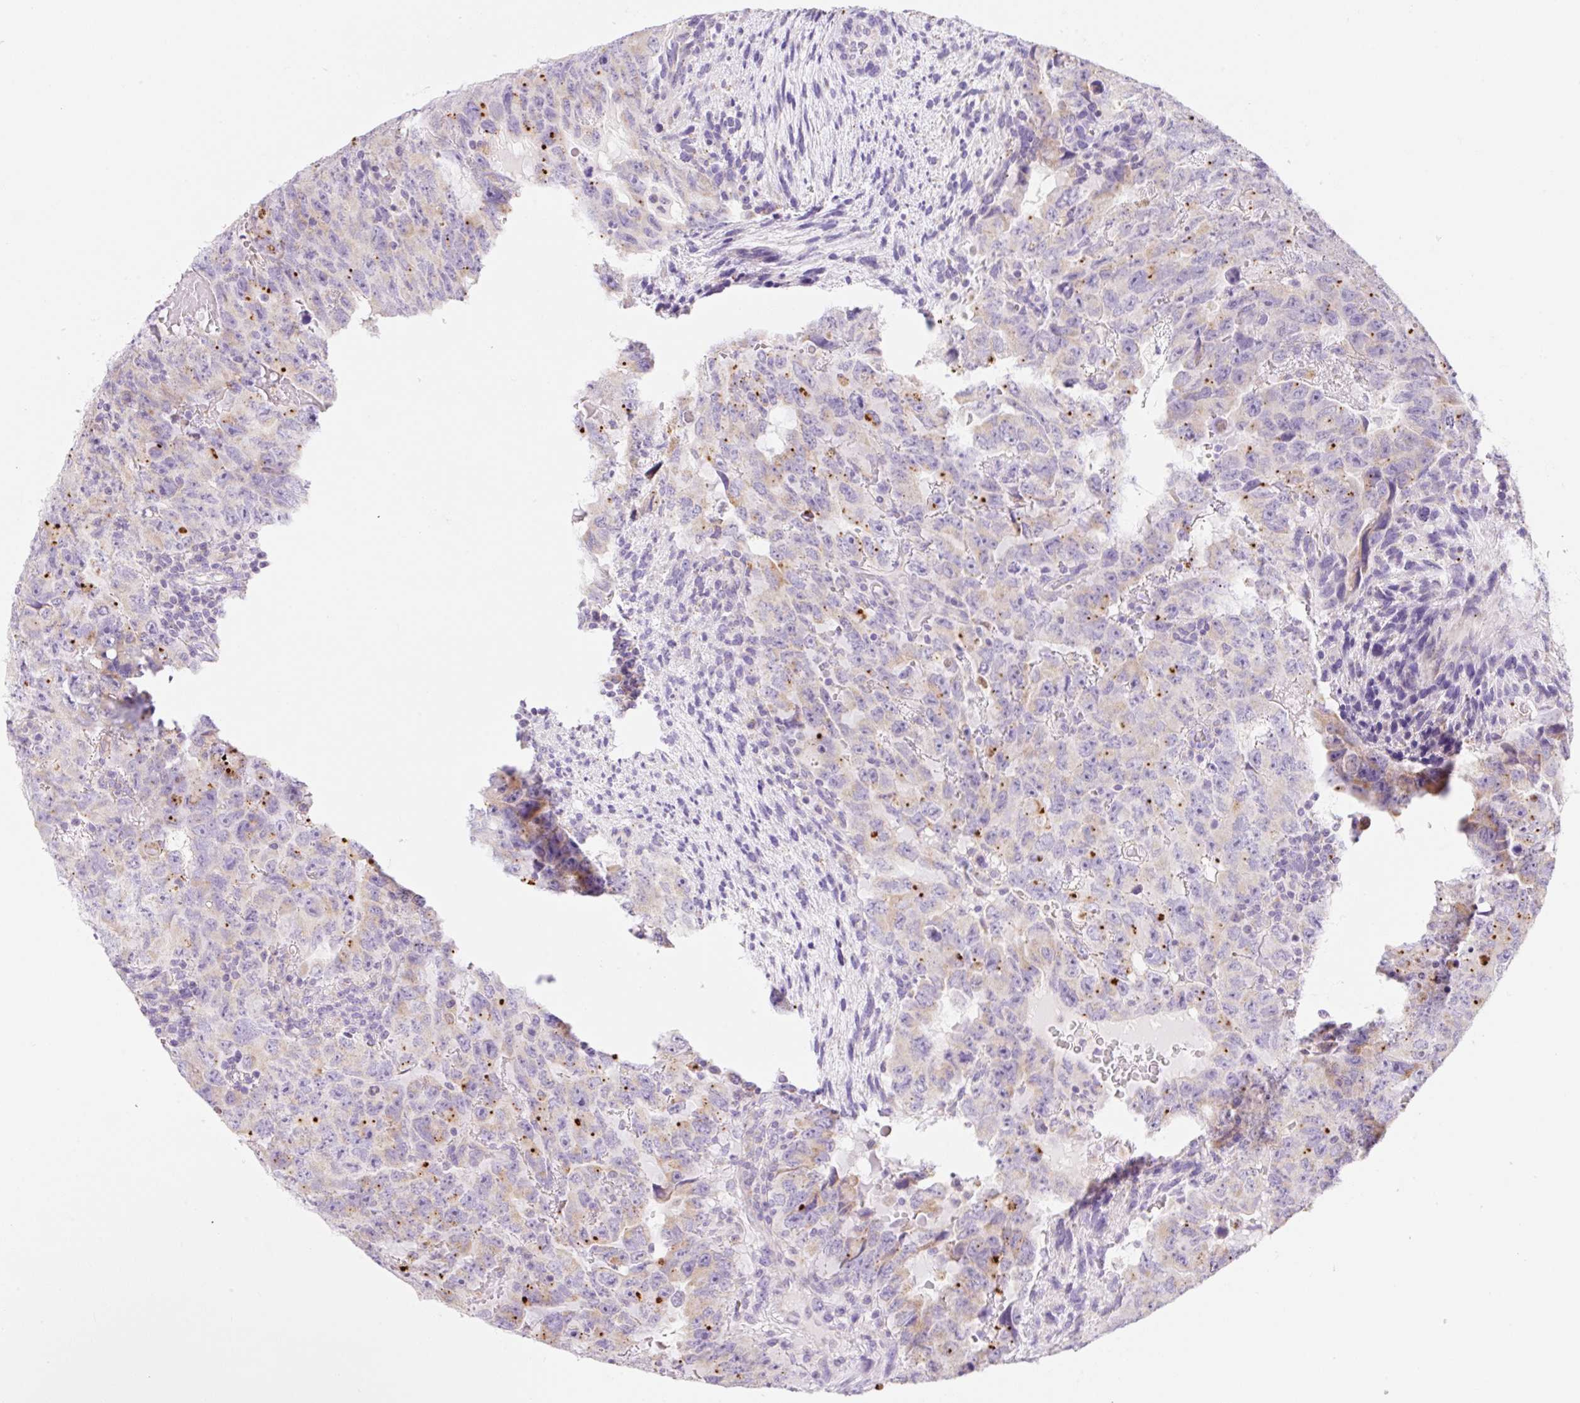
{"staining": {"intensity": "moderate", "quantity": "<25%", "location": "cytoplasmic/membranous"}, "tissue": "testis cancer", "cell_type": "Tumor cells", "image_type": "cancer", "snomed": [{"axis": "morphology", "description": "Carcinoma, Embryonal, NOS"}, {"axis": "topography", "description": "Testis"}], "caption": "Immunohistochemical staining of human testis cancer reveals low levels of moderate cytoplasmic/membranous protein expression in approximately <25% of tumor cells.", "gene": "CLEC3A", "patient": {"sex": "male", "age": 24}}